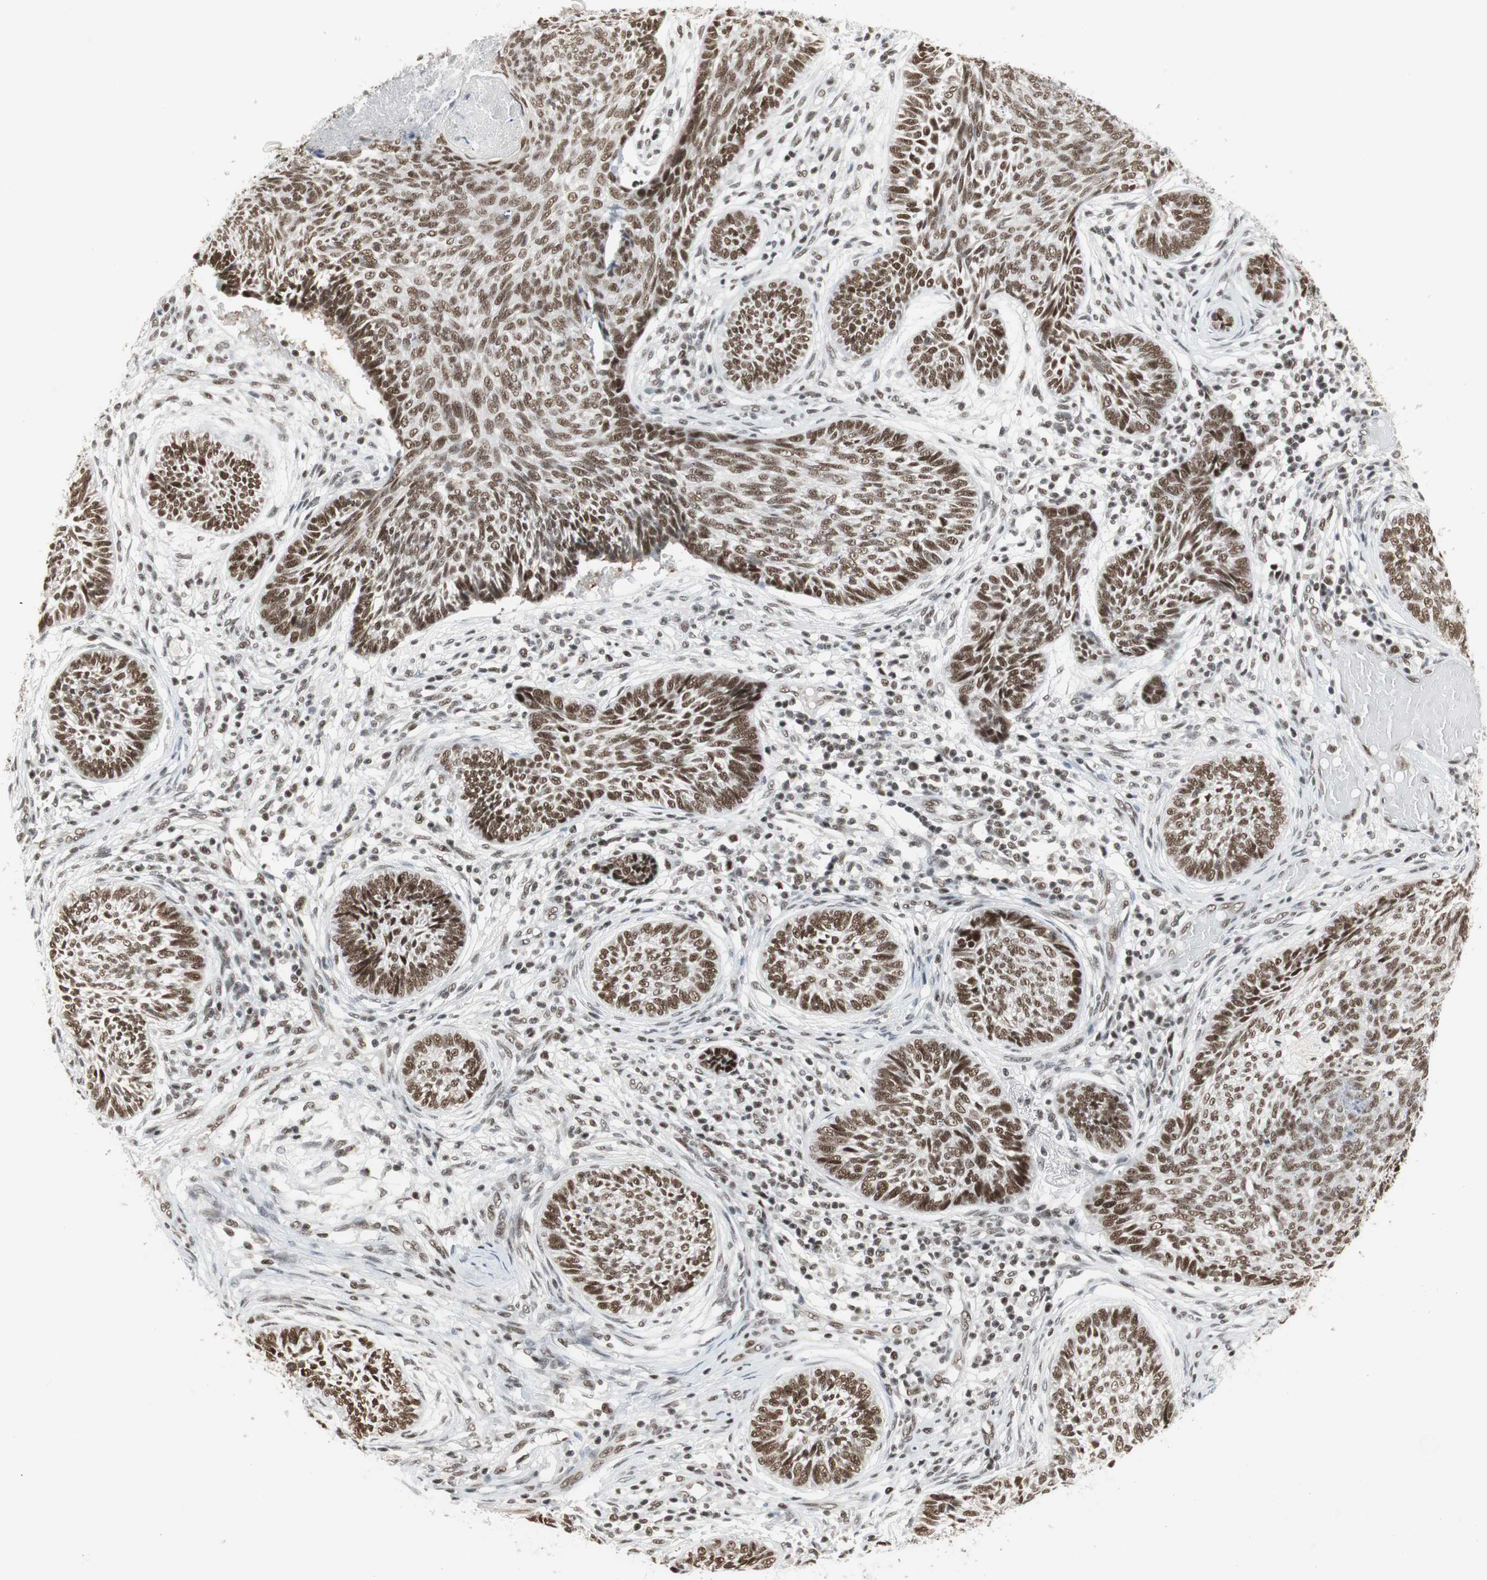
{"staining": {"intensity": "strong", "quantity": ">75%", "location": "nuclear"}, "tissue": "skin cancer", "cell_type": "Tumor cells", "image_type": "cancer", "snomed": [{"axis": "morphology", "description": "Papilloma, NOS"}, {"axis": "morphology", "description": "Basal cell carcinoma"}, {"axis": "topography", "description": "Skin"}], "caption": "This is an image of immunohistochemistry (IHC) staining of skin cancer, which shows strong expression in the nuclear of tumor cells.", "gene": "RTF1", "patient": {"sex": "male", "age": 87}}